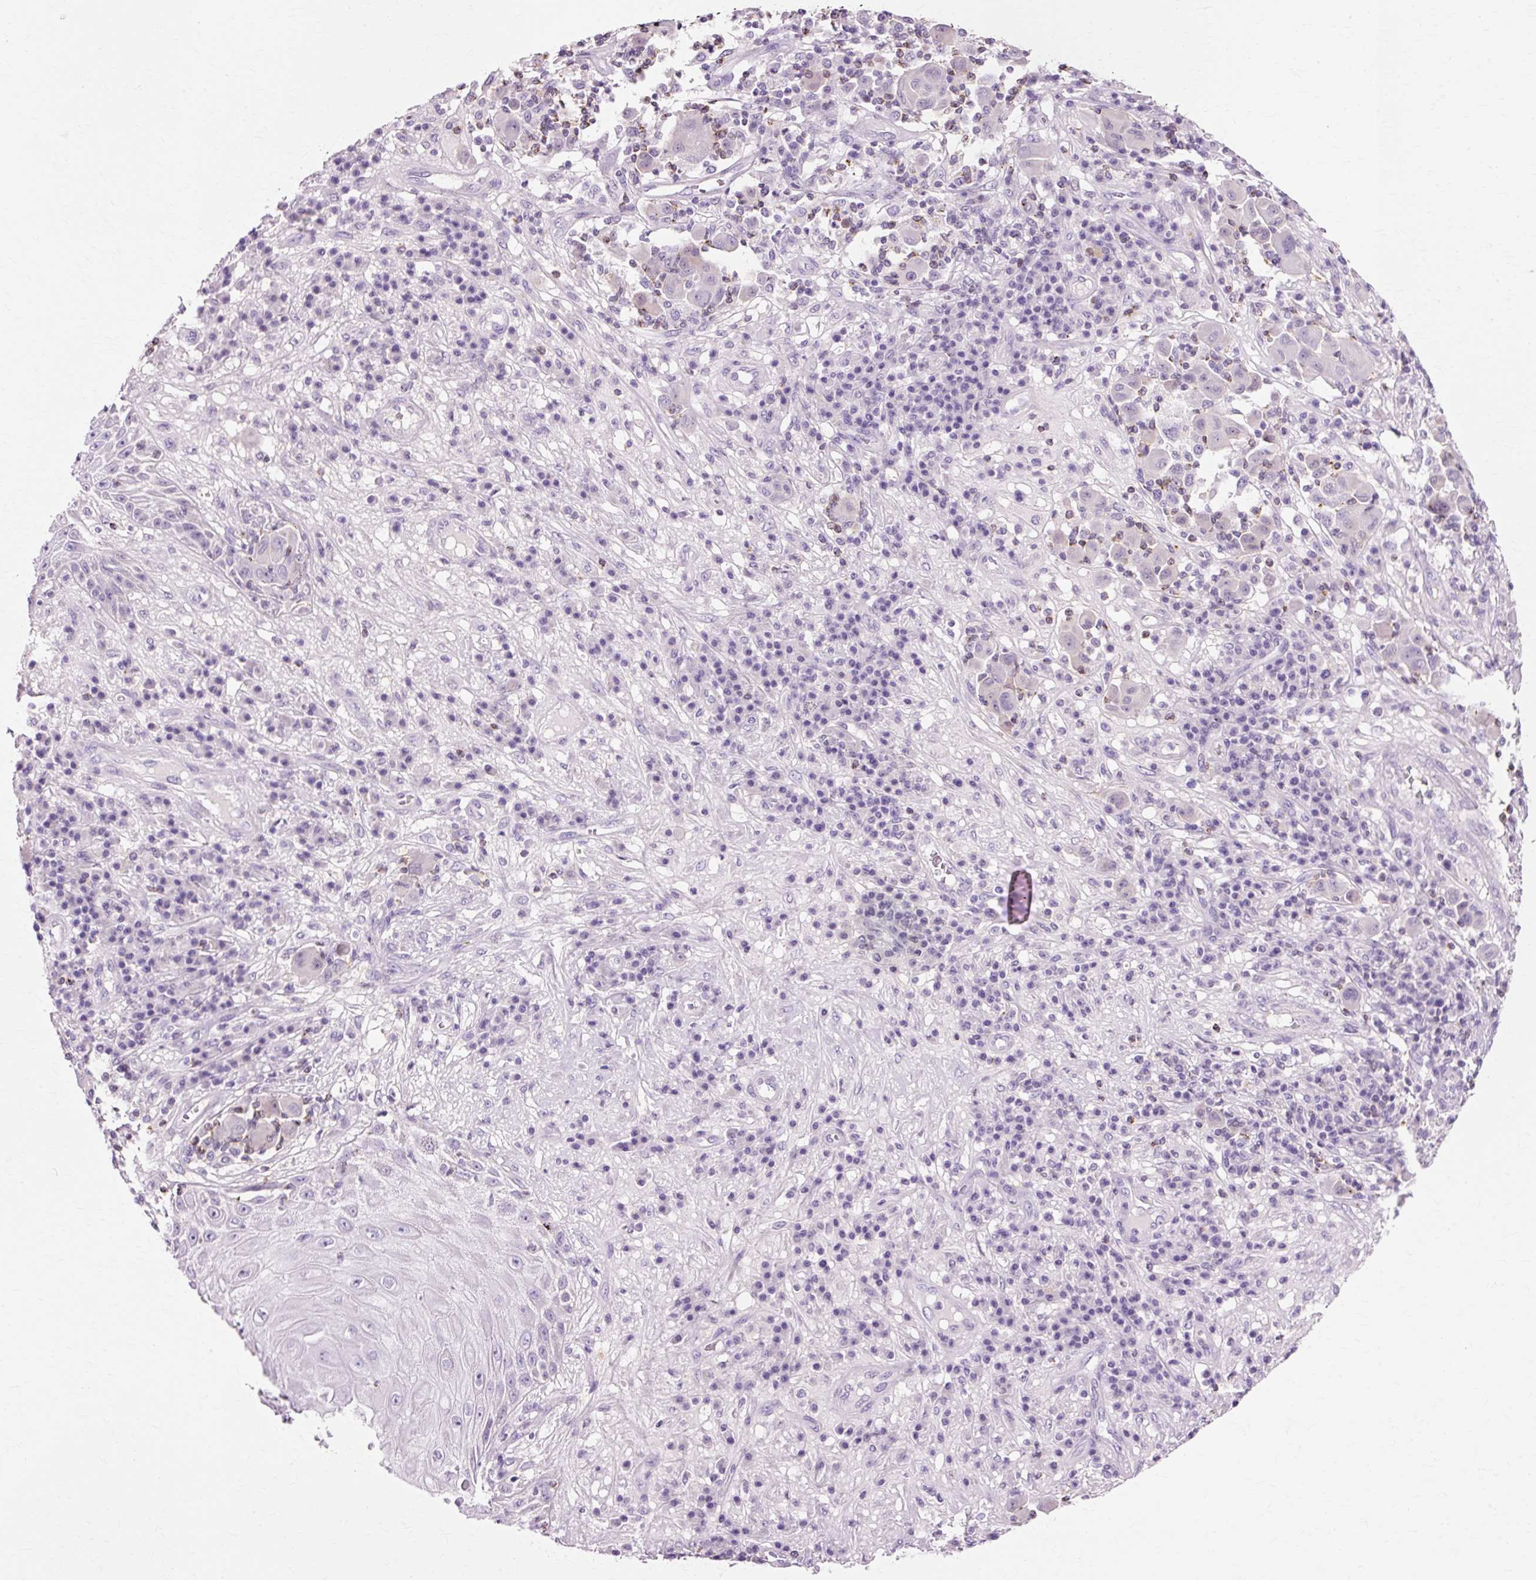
{"staining": {"intensity": "negative", "quantity": "none", "location": "none"}, "tissue": "melanoma", "cell_type": "Tumor cells", "image_type": "cancer", "snomed": [{"axis": "morphology", "description": "Malignant melanoma, NOS"}, {"axis": "topography", "description": "Skin"}], "caption": "Malignant melanoma stained for a protein using immunohistochemistry (IHC) shows no expression tumor cells.", "gene": "VN1R2", "patient": {"sex": "male", "age": 53}}